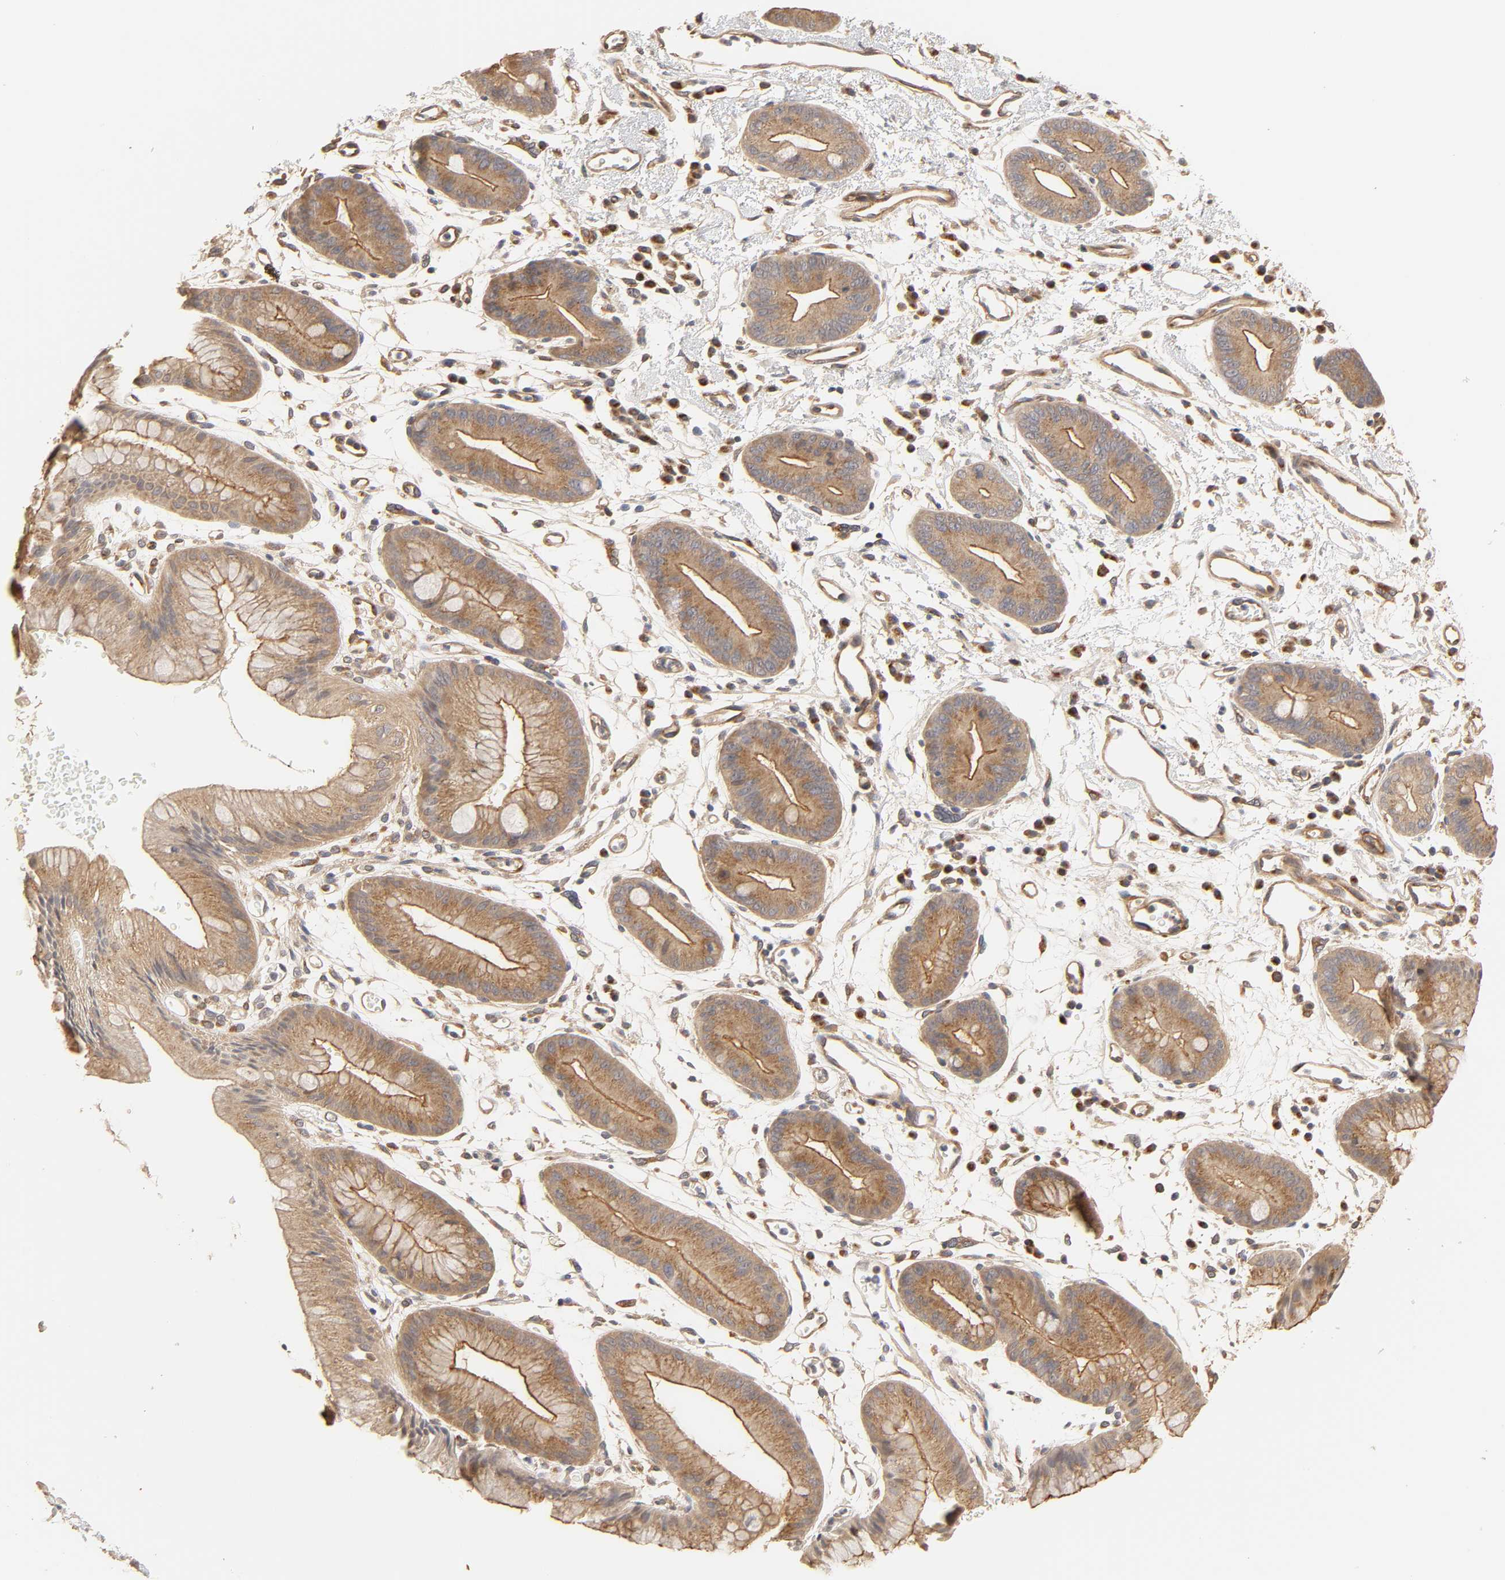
{"staining": {"intensity": "strong", "quantity": ">75%", "location": "cytoplasmic/membranous"}, "tissue": "esophagus", "cell_type": "Squamous epithelial cells", "image_type": "normal", "snomed": [{"axis": "morphology", "description": "Normal tissue, NOS"}, {"axis": "topography", "description": "Esophagus"}], "caption": "IHC micrograph of normal human esophagus stained for a protein (brown), which exhibits high levels of strong cytoplasmic/membranous staining in approximately >75% of squamous epithelial cells.", "gene": "EPS8", "patient": {"sex": "male", "age": 70}}